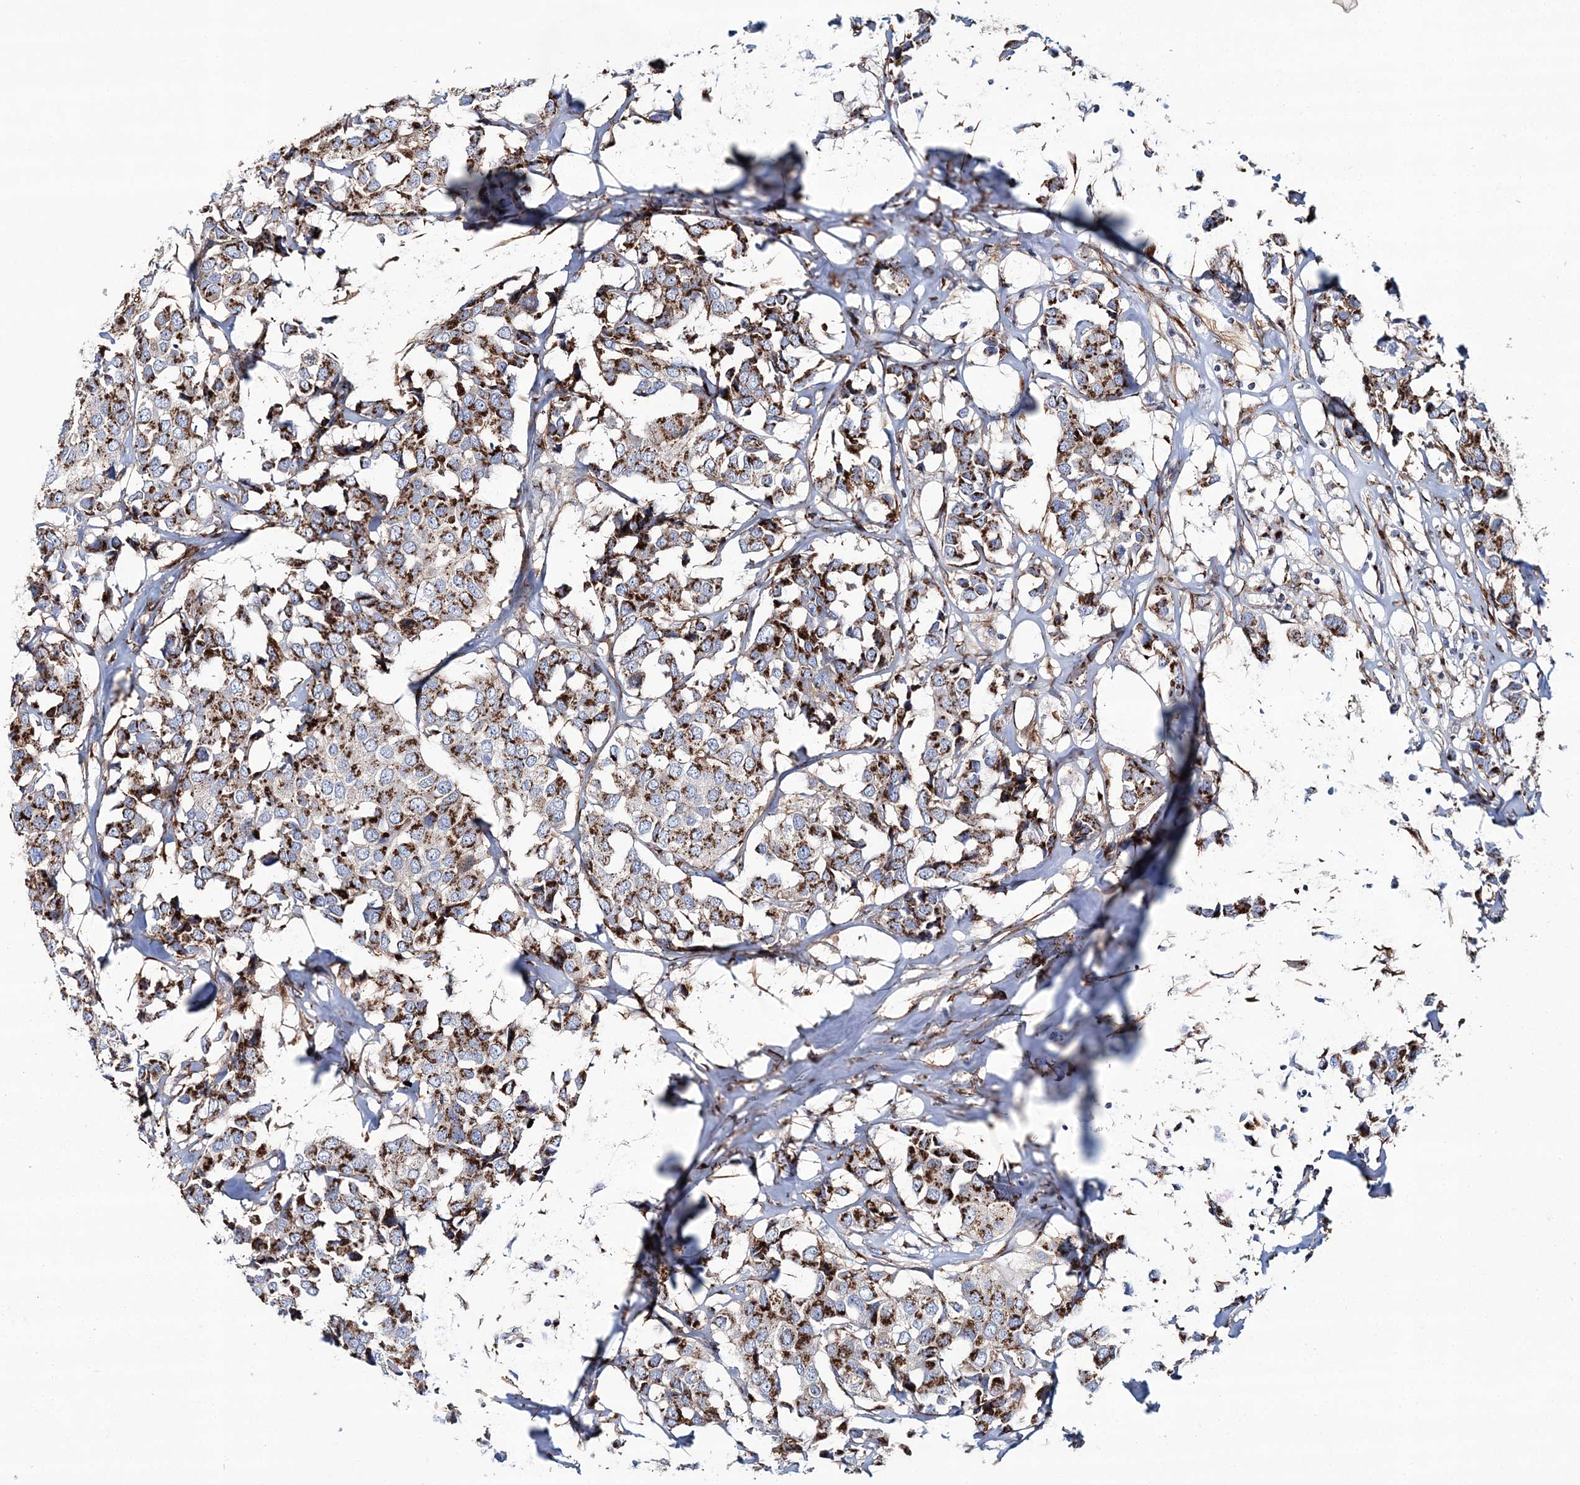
{"staining": {"intensity": "strong", "quantity": ">75%", "location": "cytoplasmic/membranous"}, "tissue": "breast cancer", "cell_type": "Tumor cells", "image_type": "cancer", "snomed": [{"axis": "morphology", "description": "Duct carcinoma"}, {"axis": "topography", "description": "Breast"}], "caption": "Tumor cells demonstrate strong cytoplasmic/membranous positivity in approximately >75% of cells in infiltrating ductal carcinoma (breast). (Stains: DAB in brown, nuclei in blue, Microscopy: brightfield microscopy at high magnification).", "gene": "MAN1A2", "patient": {"sex": "female", "age": 80}}